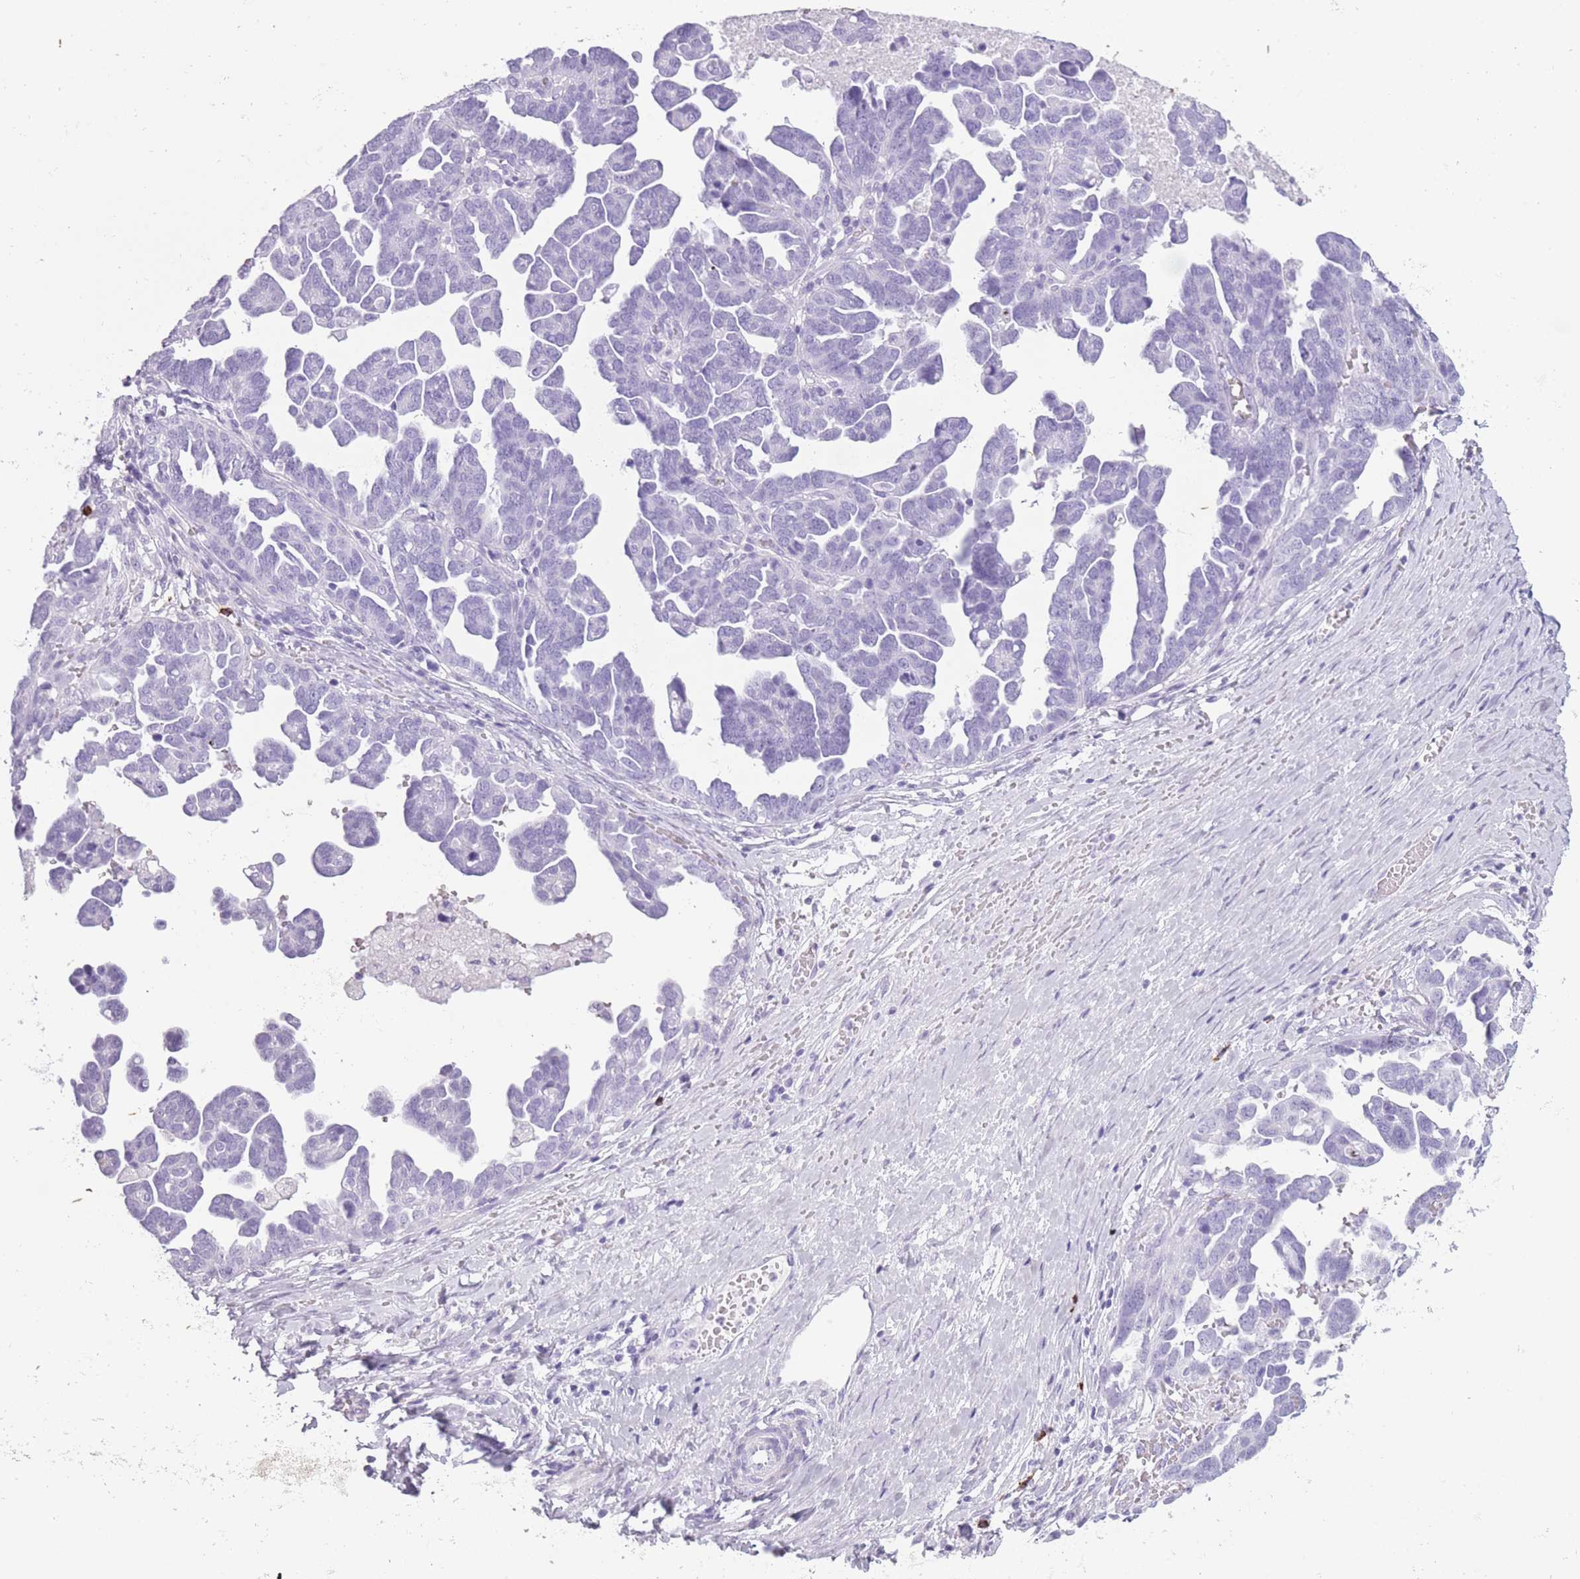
{"staining": {"intensity": "negative", "quantity": "none", "location": "none"}, "tissue": "ovarian cancer", "cell_type": "Tumor cells", "image_type": "cancer", "snomed": [{"axis": "morphology", "description": "Cystadenocarcinoma, serous, NOS"}, {"axis": "topography", "description": "Ovary"}], "caption": "IHC of ovarian cancer (serous cystadenocarcinoma) exhibits no staining in tumor cells.", "gene": "OR4F21", "patient": {"sex": "female", "age": 54}}